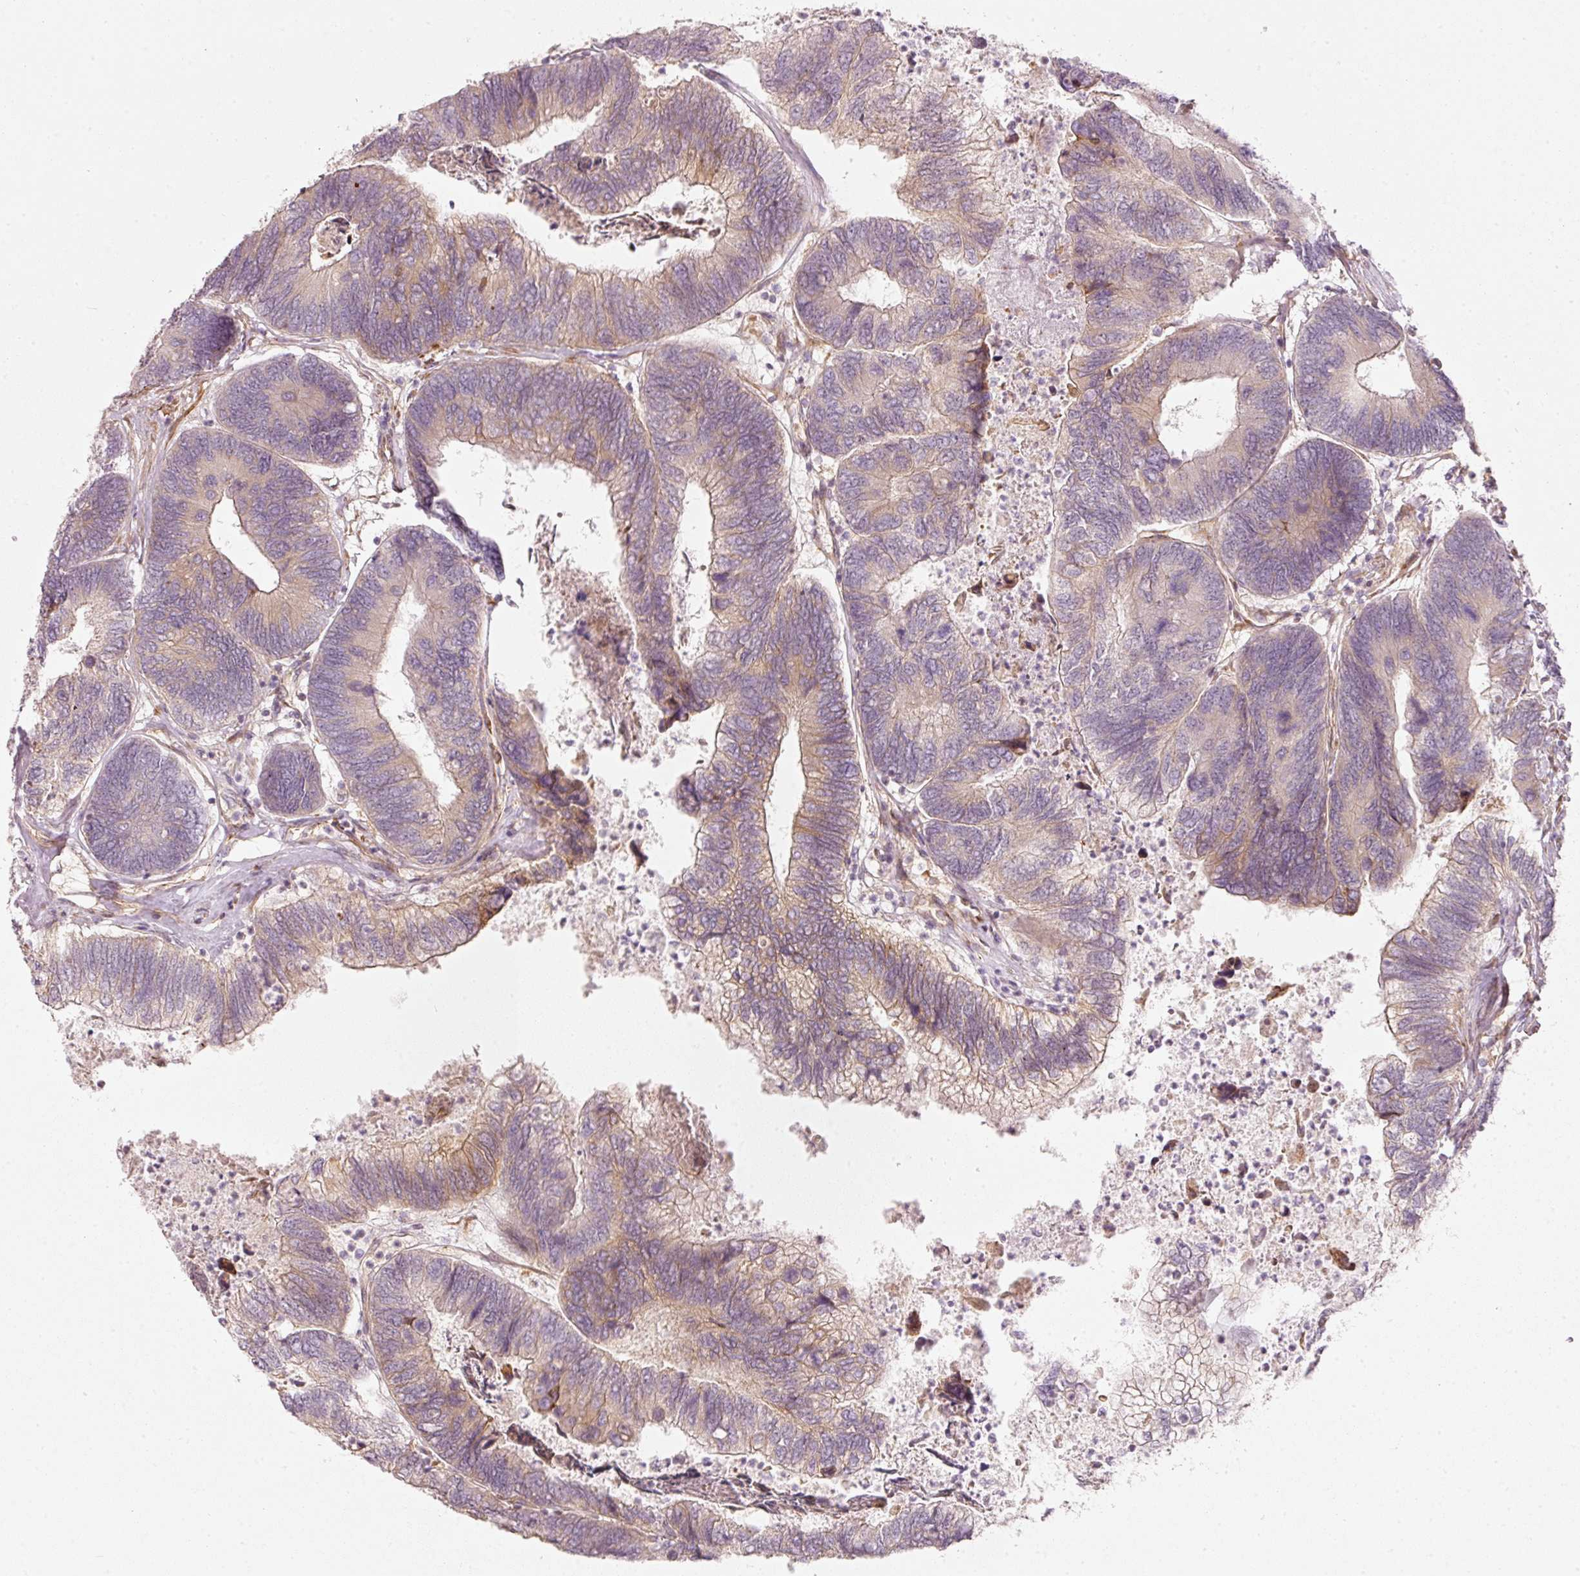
{"staining": {"intensity": "weak", "quantity": "25%-75%", "location": "cytoplasmic/membranous"}, "tissue": "colorectal cancer", "cell_type": "Tumor cells", "image_type": "cancer", "snomed": [{"axis": "morphology", "description": "Adenocarcinoma, NOS"}, {"axis": "topography", "description": "Colon"}], "caption": "Weak cytoplasmic/membranous expression is identified in approximately 25%-75% of tumor cells in colorectal cancer. Nuclei are stained in blue.", "gene": "KCNQ1", "patient": {"sex": "female", "age": 67}}